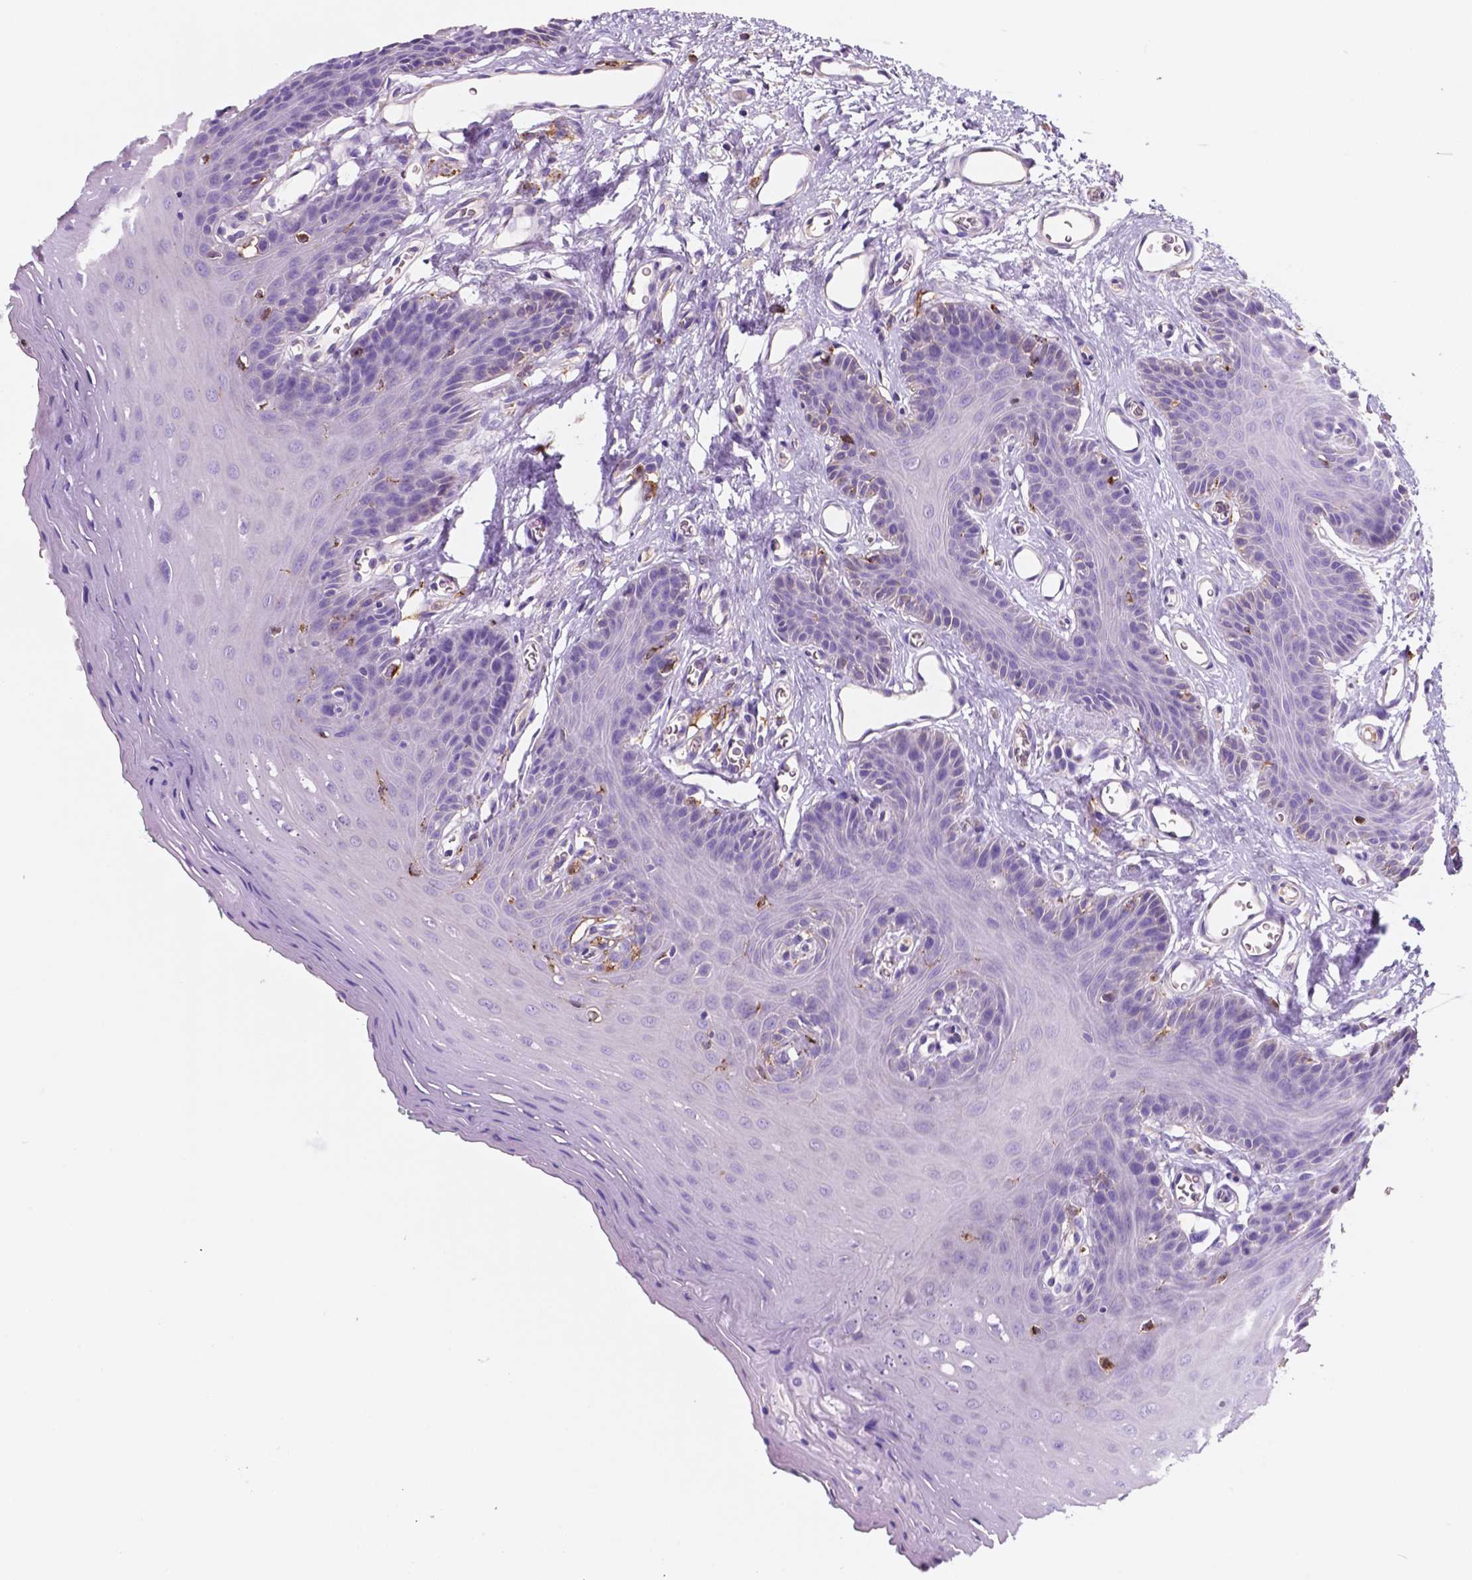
{"staining": {"intensity": "moderate", "quantity": "<25%", "location": "cytoplasmic/membranous"}, "tissue": "oral mucosa", "cell_type": "Squamous epithelial cells", "image_type": "normal", "snomed": [{"axis": "morphology", "description": "Normal tissue, NOS"}, {"axis": "morphology", "description": "Squamous cell carcinoma, NOS"}, {"axis": "topography", "description": "Oral tissue"}, {"axis": "topography", "description": "Head-Neck"}], "caption": "Immunohistochemistry image of normal oral mucosa stained for a protein (brown), which reveals low levels of moderate cytoplasmic/membranous staining in approximately <25% of squamous epithelial cells.", "gene": "MKRN2OS", "patient": {"sex": "female", "age": 50}}